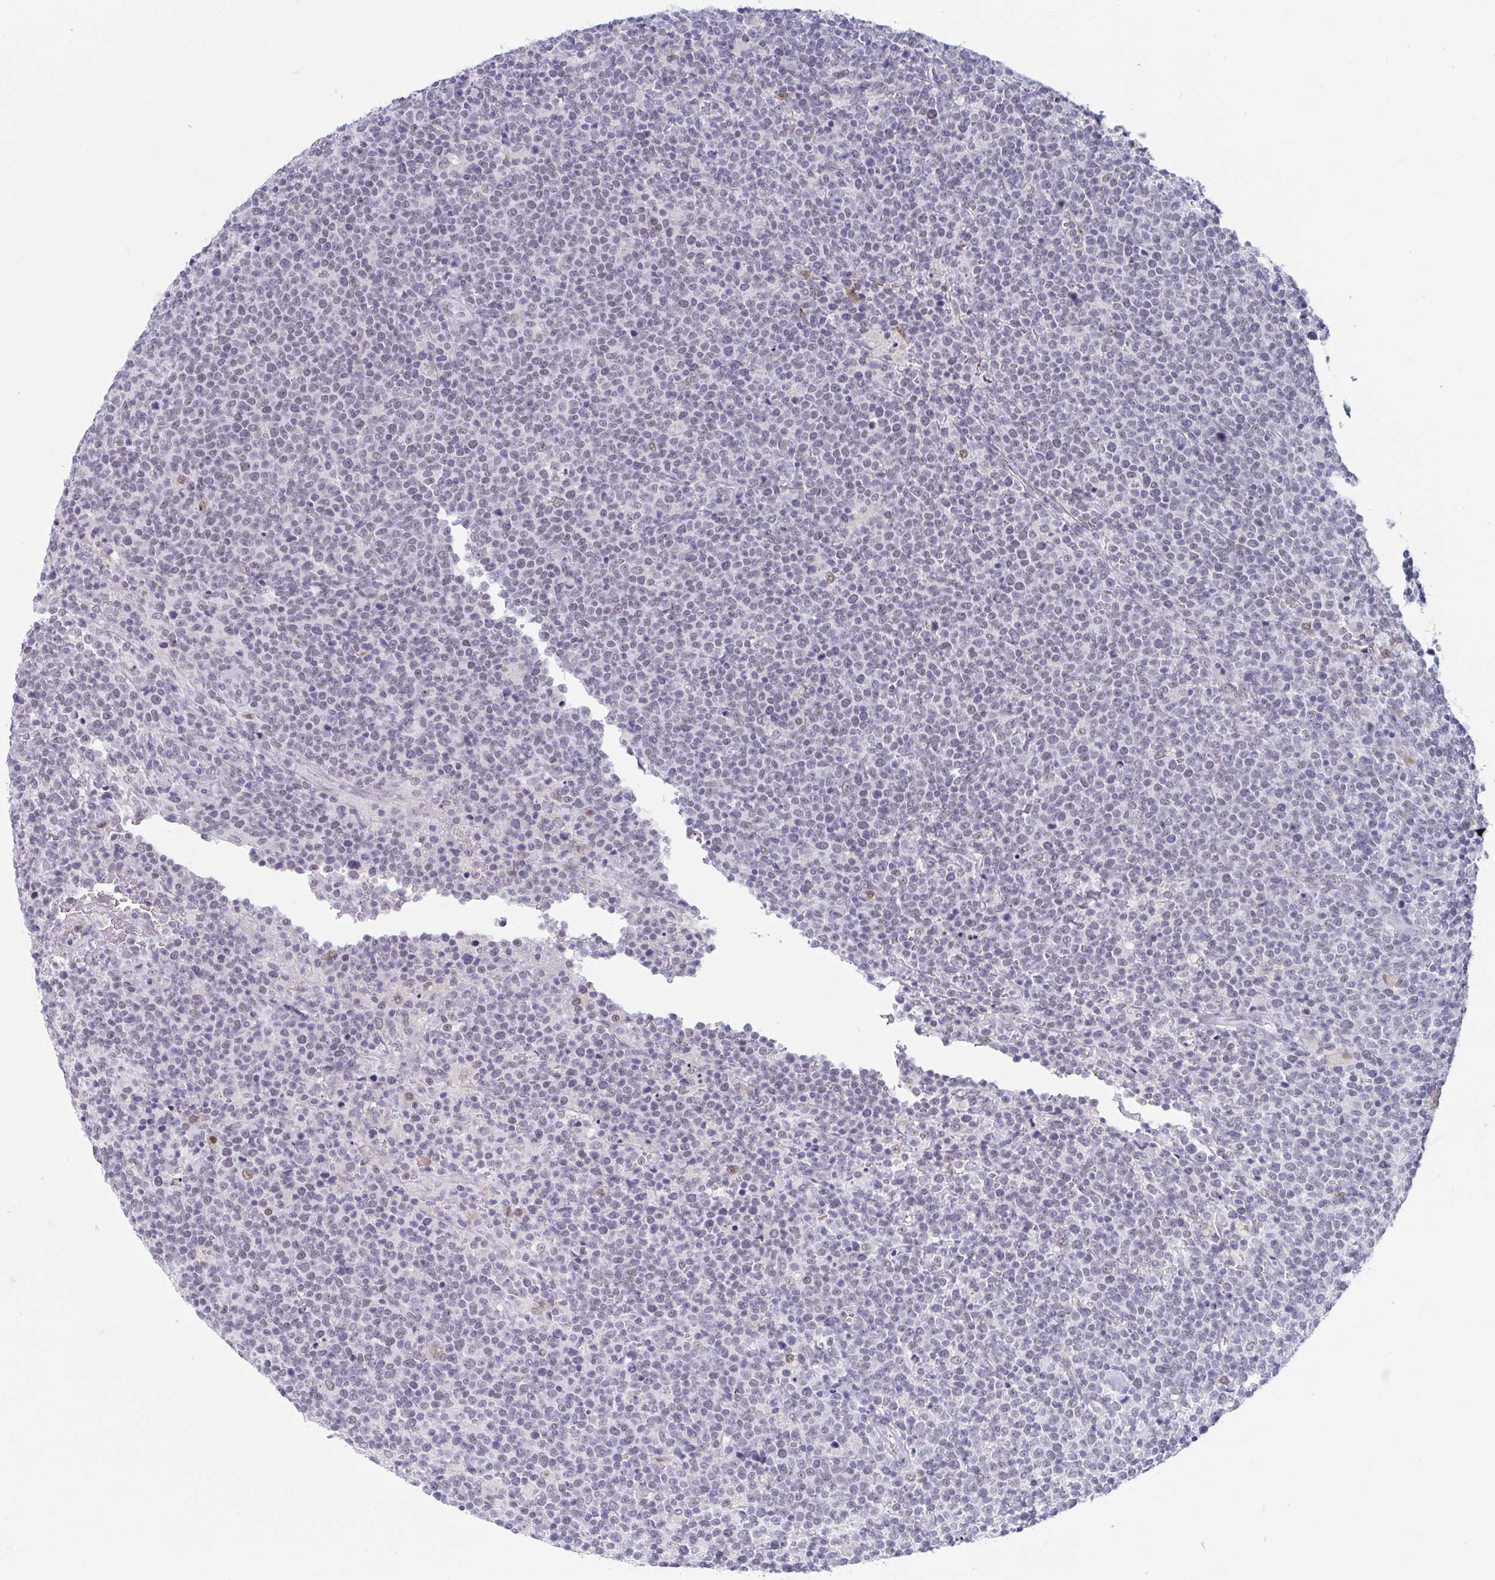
{"staining": {"intensity": "negative", "quantity": "none", "location": "none"}, "tissue": "lymphoma", "cell_type": "Tumor cells", "image_type": "cancer", "snomed": [{"axis": "morphology", "description": "Malignant lymphoma, non-Hodgkin's type, High grade"}, {"axis": "topography", "description": "Lymph node"}], "caption": "Immunohistochemistry (IHC) of malignant lymphoma, non-Hodgkin's type (high-grade) shows no expression in tumor cells.", "gene": "MSMB", "patient": {"sex": "male", "age": 61}}